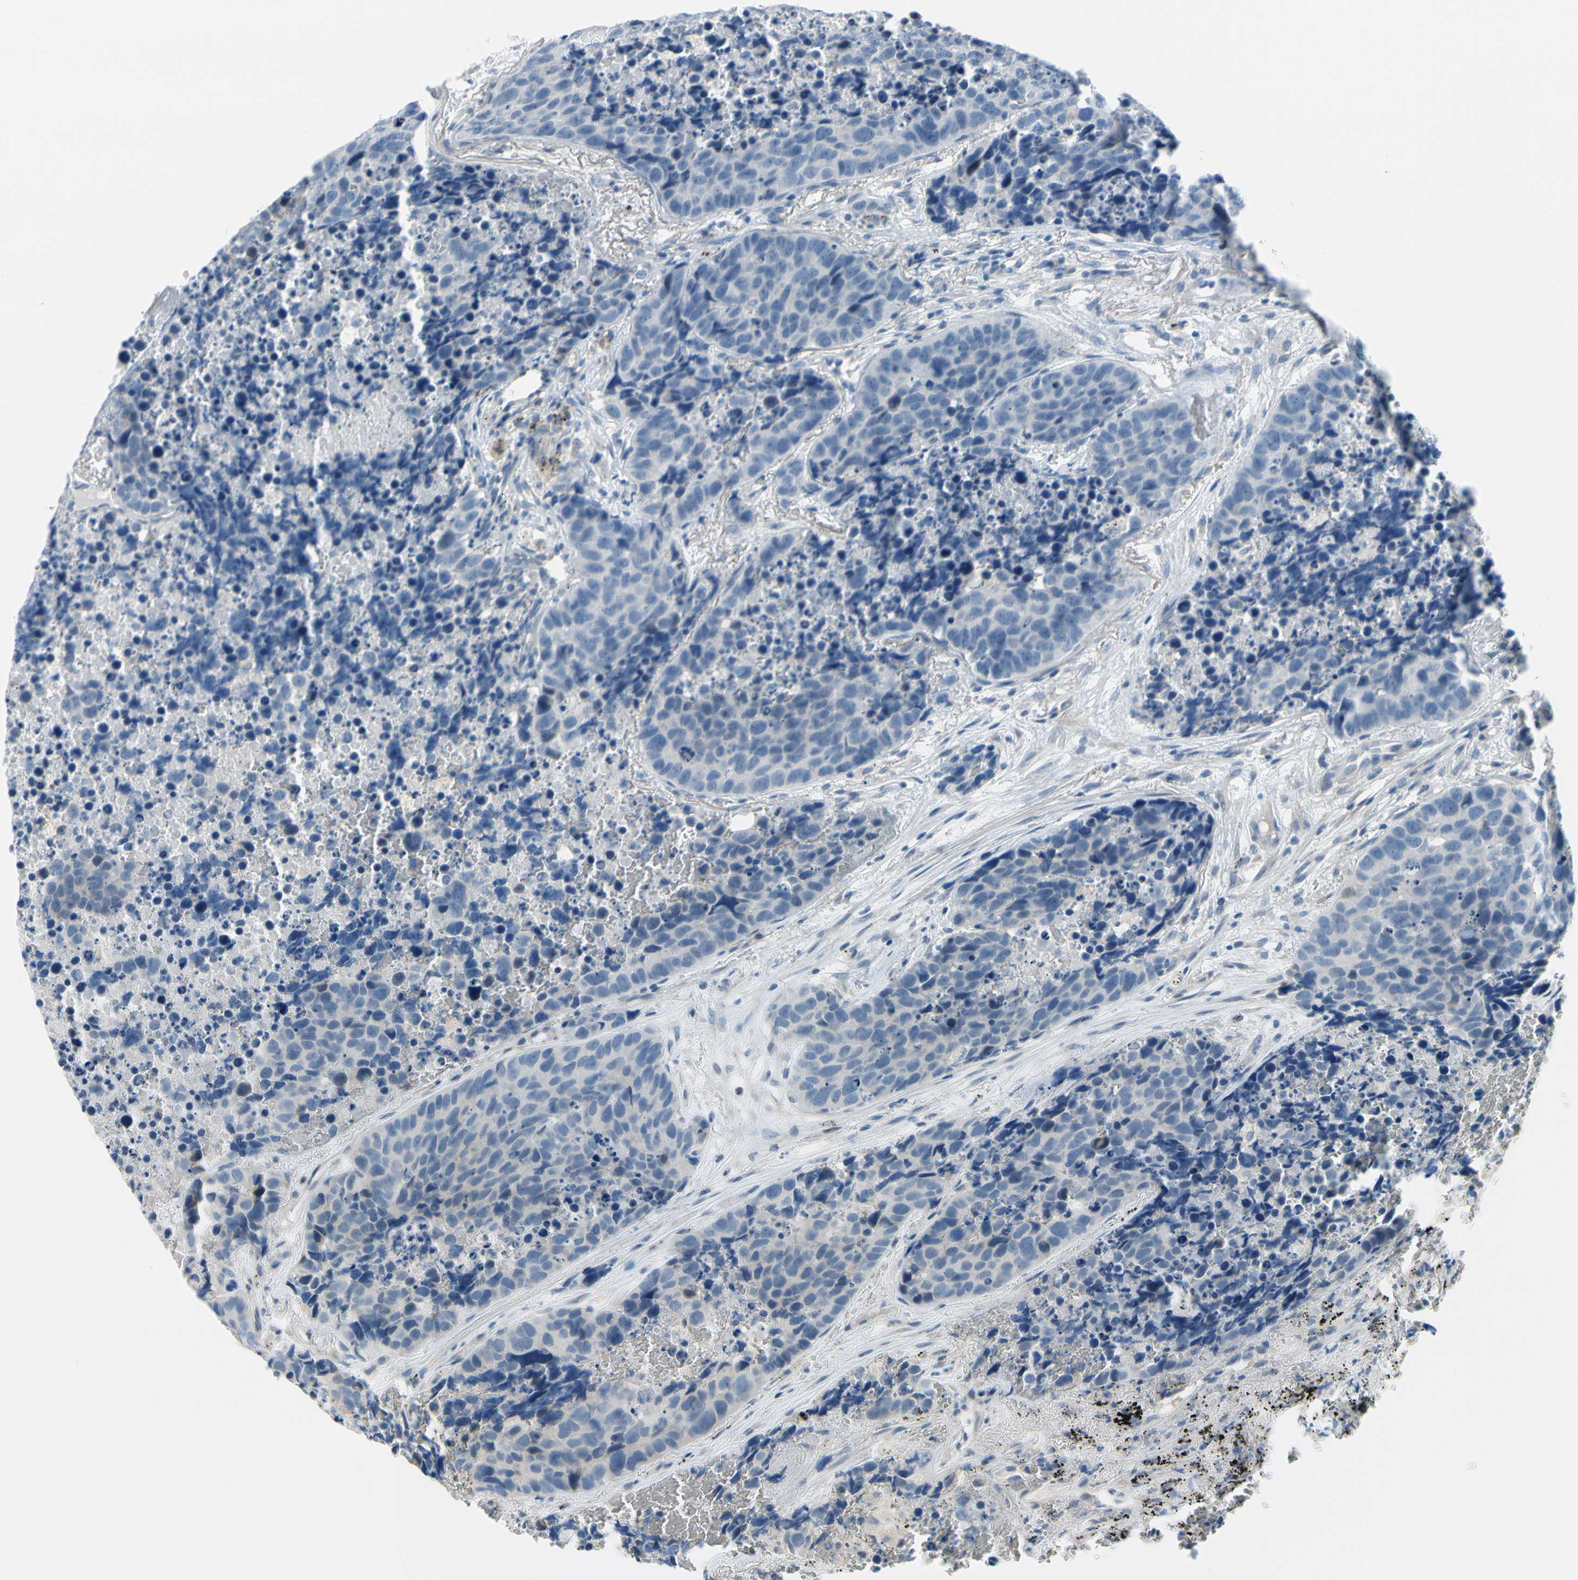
{"staining": {"intensity": "negative", "quantity": "none", "location": "none"}, "tissue": "carcinoid", "cell_type": "Tumor cells", "image_type": "cancer", "snomed": [{"axis": "morphology", "description": "Carcinoid, malignant, NOS"}, {"axis": "topography", "description": "Lung"}], "caption": "Protein analysis of carcinoid (malignant) exhibits no significant staining in tumor cells.", "gene": "FCER2", "patient": {"sex": "male", "age": 60}}